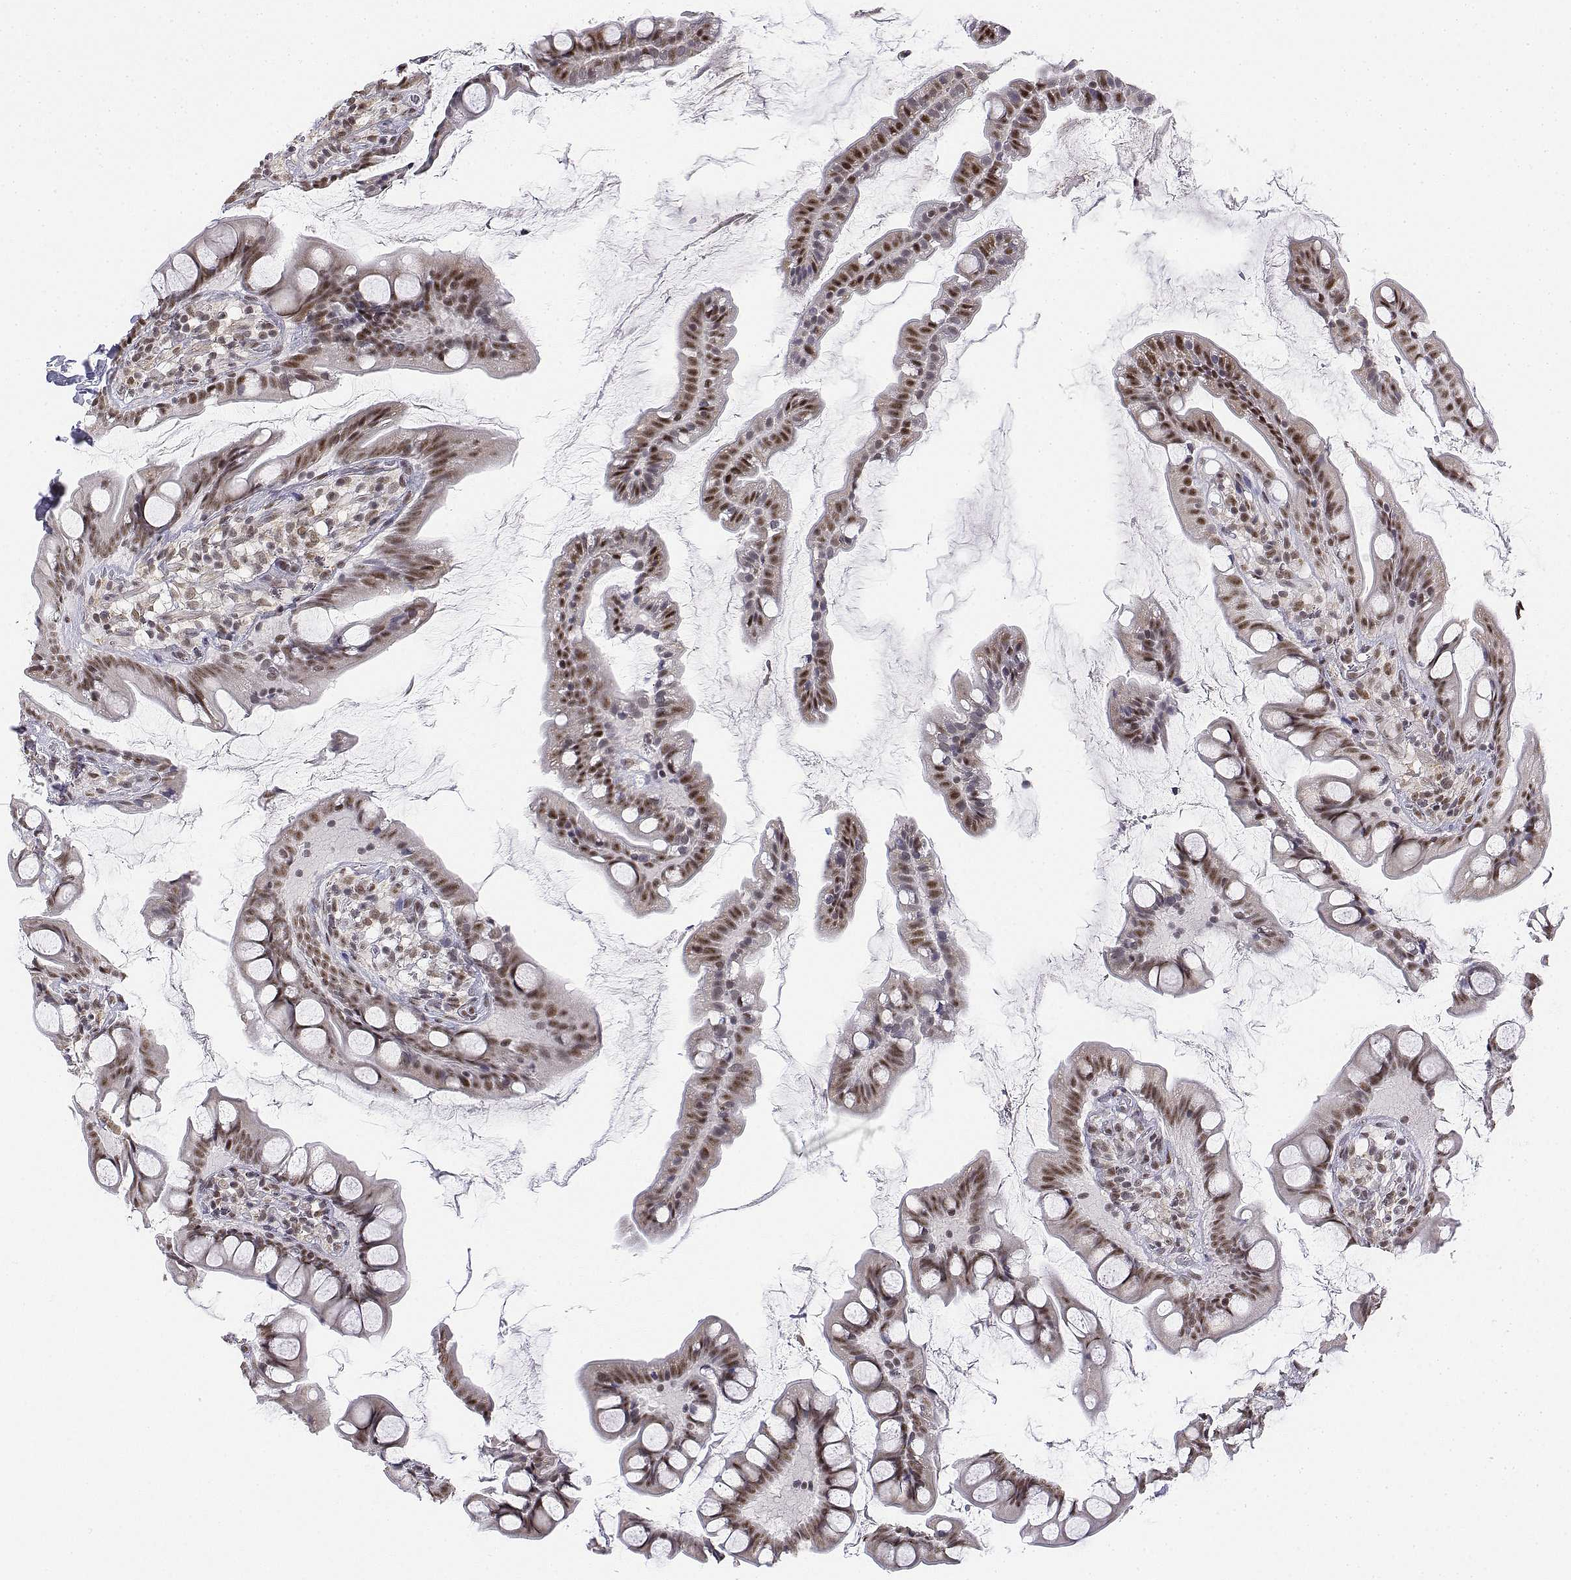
{"staining": {"intensity": "moderate", "quantity": ">75%", "location": "nuclear"}, "tissue": "small intestine", "cell_type": "Glandular cells", "image_type": "normal", "snomed": [{"axis": "morphology", "description": "Normal tissue, NOS"}, {"axis": "topography", "description": "Small intestine"}], "caption": "Immunohistochemical staining of benign human small intestine demonstrates moderate nuclear protein staining in approximately >75% of glandular cells.", "gene": "SETD1A", "patient": {"sex": "male", "age": 70}}